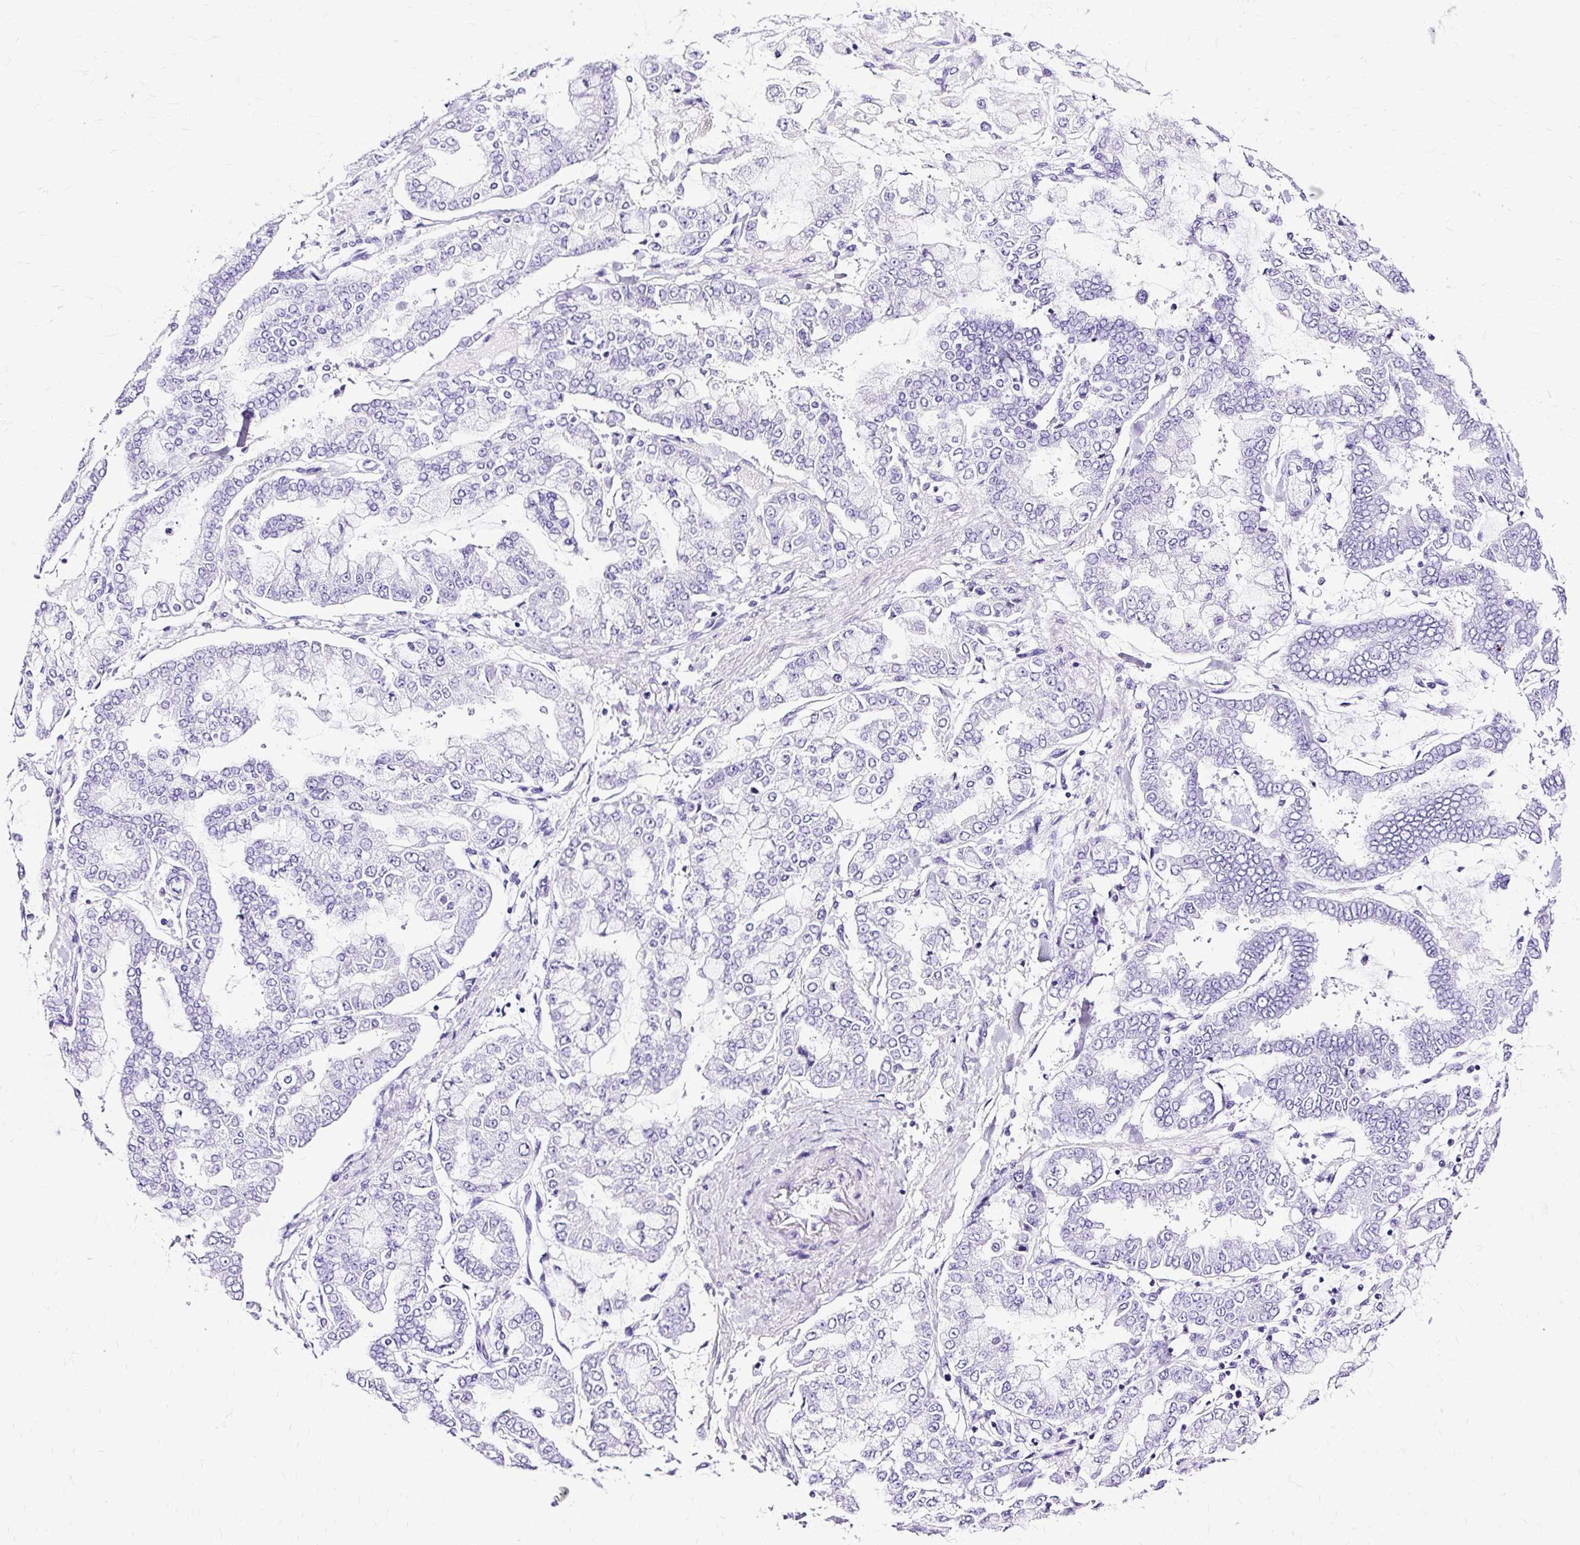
{"staining": {"intensity": "negative", "quantity": "none", "location": "none"}, "tissue": "stomach cancer", "cell_type": "Tumor cells", "image_type": "cancer", "snomed": [{"axis": "morphology", "description": "Normal tissue, NOS"}, {"axis": "morphology", "description": "Adenocarcinoma, NOS"}, {"axis": "topography", "description": "Stomach, upper"}, {"axis": "topography", "description": "Stomach"}], "caption": "Immunohistochemical staining of stomach cancer (adenocarcinoma) displays no significant positivity in tumor cells.", "gene": "SLC8A2", "patient": {"sex": "male", "age": 76}}